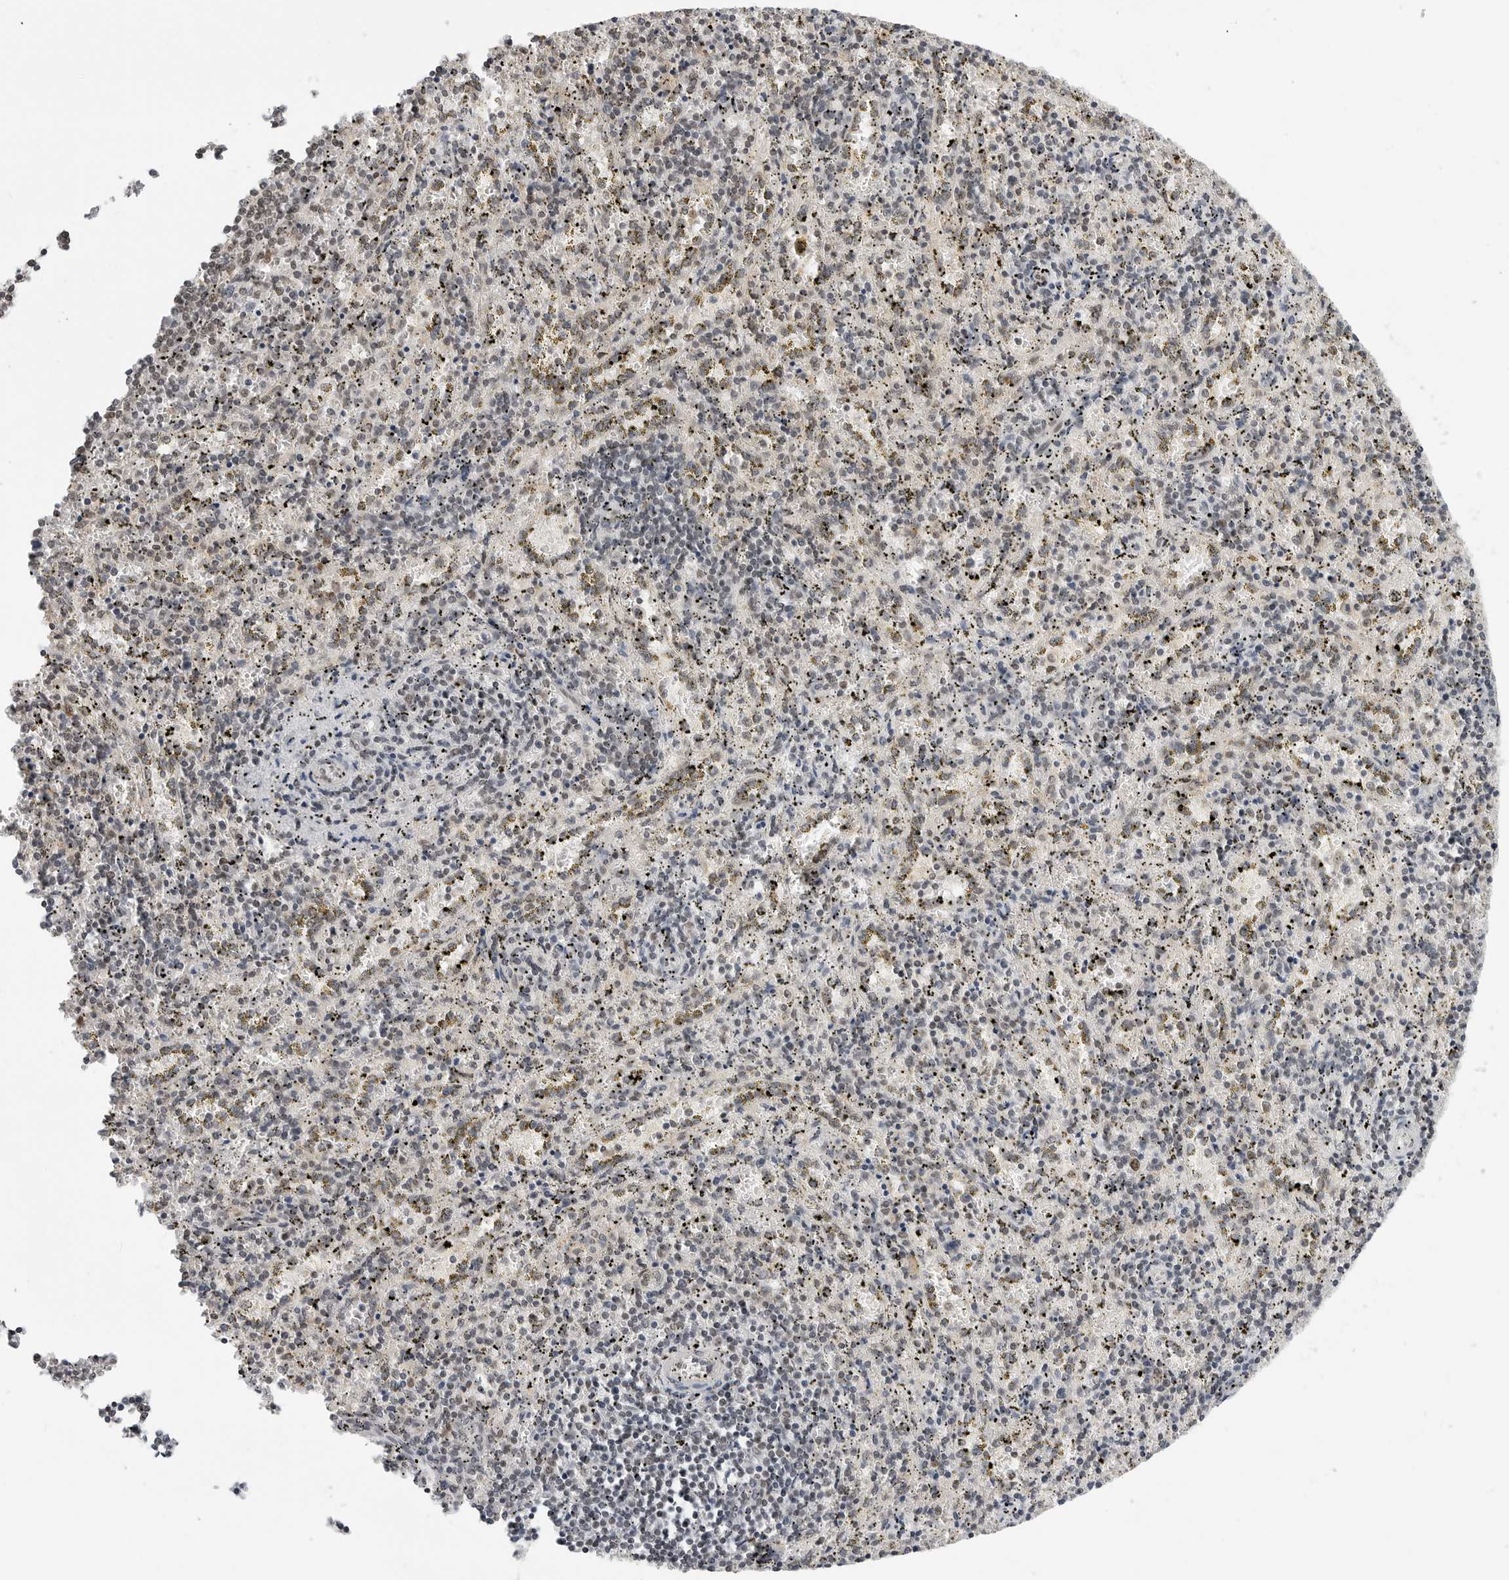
{"staining": {"intensity": "weak", "quantity": "25%-75%", "location": "cytoplasmic/membranous,nuclear"}, "tissue": "spleen", "cell_type": "Cells in red pulp", "image_type": "normal", "snomed": [{"axis": "morphology", "description": "Normal tissue, NOS"}, {"axis": "topography", "description": "Spleen"}], "caption": "Protein expression by immunohistochemistry (IHC) displays weak cytoplasmic/membranous,nuclear staining in approximately 25%-75% of cells in red pulp in benign spleen.", "gene": "C8orf33", "patient": {"sex": "male", "age": 11}}